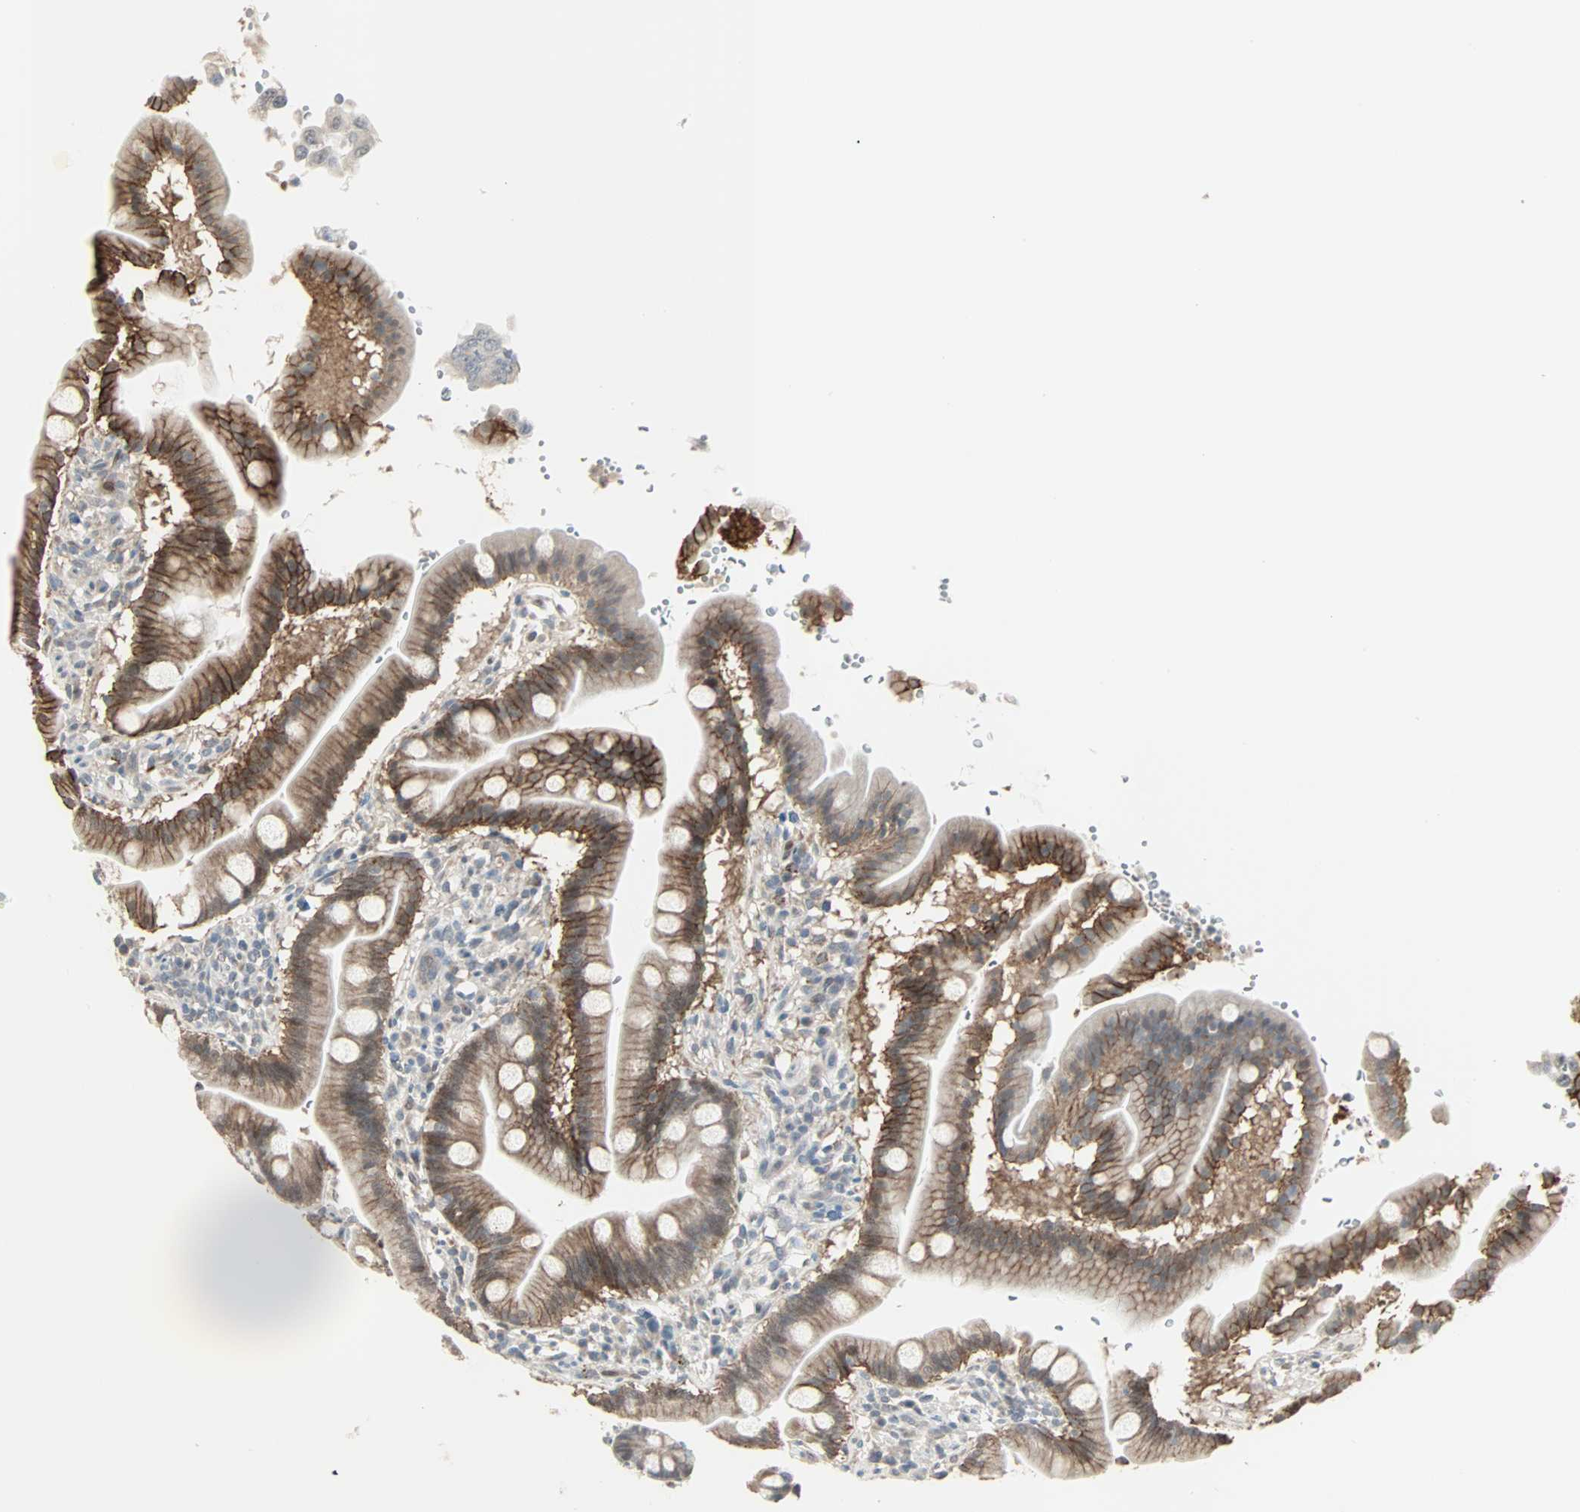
{"staining": {"intensity": "strong", "quantity": ">75%", "location": "cytoplasmic/membranous"}, "tissue": "duodenum", "cell_type": "Glandular cells", "image_type": "normal", "snomed": [{"axis": "morphology", "description": "Normal tissue, NOS"}, {"axis": "topography", "description": "Duodenum"}], "caption": "The immunohistochemical stain labels strong cytoplasmic/membranous staining in glandular cells of benign duodenum. (DAB (3,3'-diaminobenzidine) IHC with brightfield microscopy, high magnification).", "gene": "KDM4A", "patient": {"sex": "male", "age": 50}}